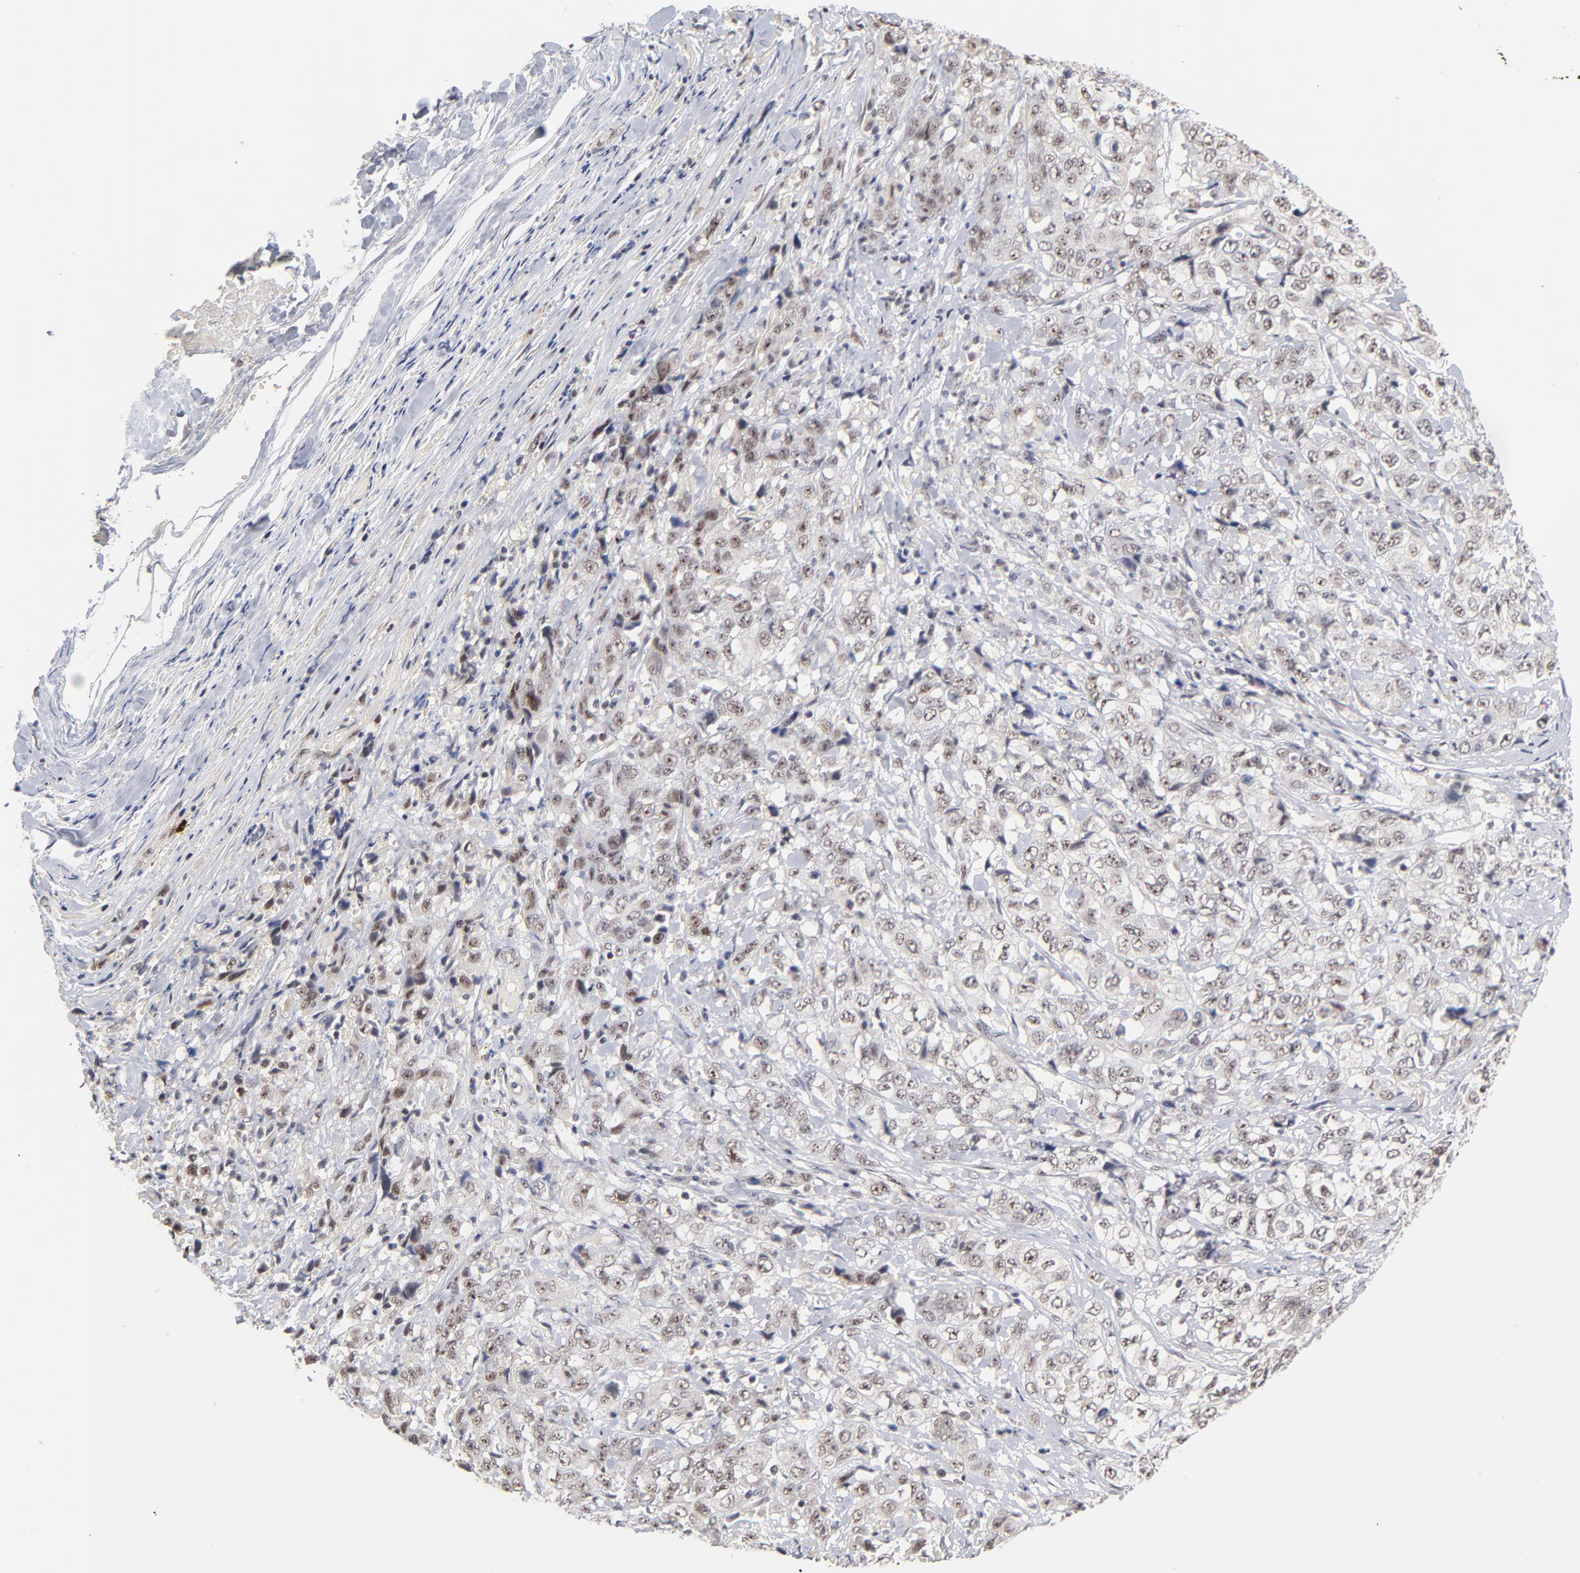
{"staining": {"intensity": "weak", "quantity": ">75%", "location": "nuclear"}, "tissue": "stomach cancer", "cell_type": "Tumor cells", "image_type": "cancer", "snomed": [{"axis": "morphology", "description": "Adenocarcinoma, NOS"}, {"axis": "topography", "description": "Stomach"}], "caption": "IHC of stomach cancer (adenocarcinoma) reveals low levels of weak nuclear expression in approximately >75% of tumor cells. Nuclei are stained in blue.", "gene": "ZNF419", "patient": {"sex": "male", "age": 48}}